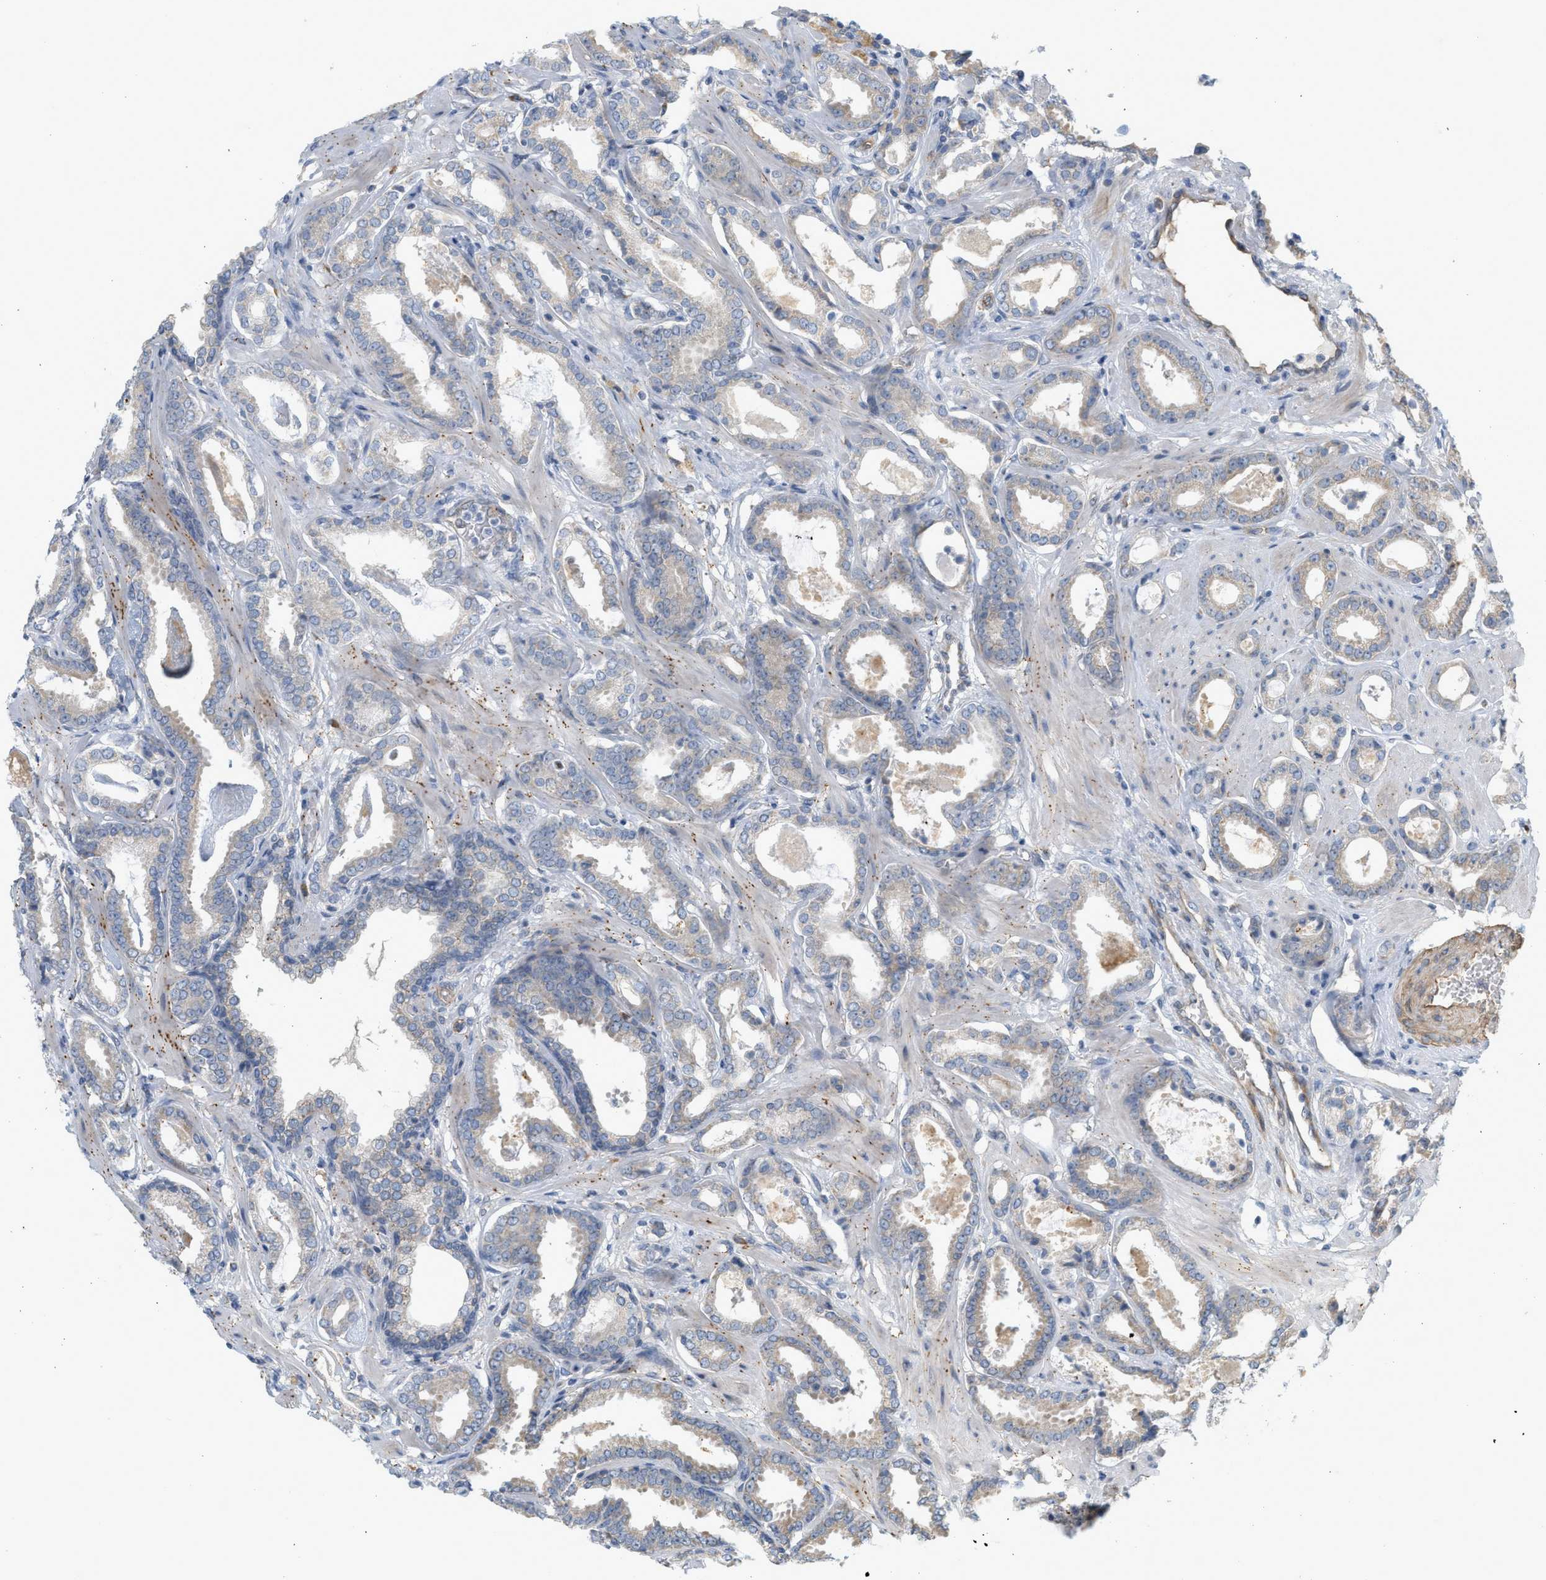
{"staining": {"intensity": "weak", "quantity": ">75%", "location": "cytoplasmic/membranous"}, "tissue": "prostate cancer", "cell_type": "Tumor cells", "image_type": "cancer", "snomed": [{"axis": "morphology", "description": "Adenocarcinoma, Low grade"}, {"axis": "topography", "description": "Prostate"}], "caption": "Immunohistochemical staining of low-grade adenocarcinoma (prostate) exhibits weak cytoplasmic/membranous protein positivity in about >75% of tumor cells.", "gene": "SVOP", "patient": {"sex": "male", "age": 53}}